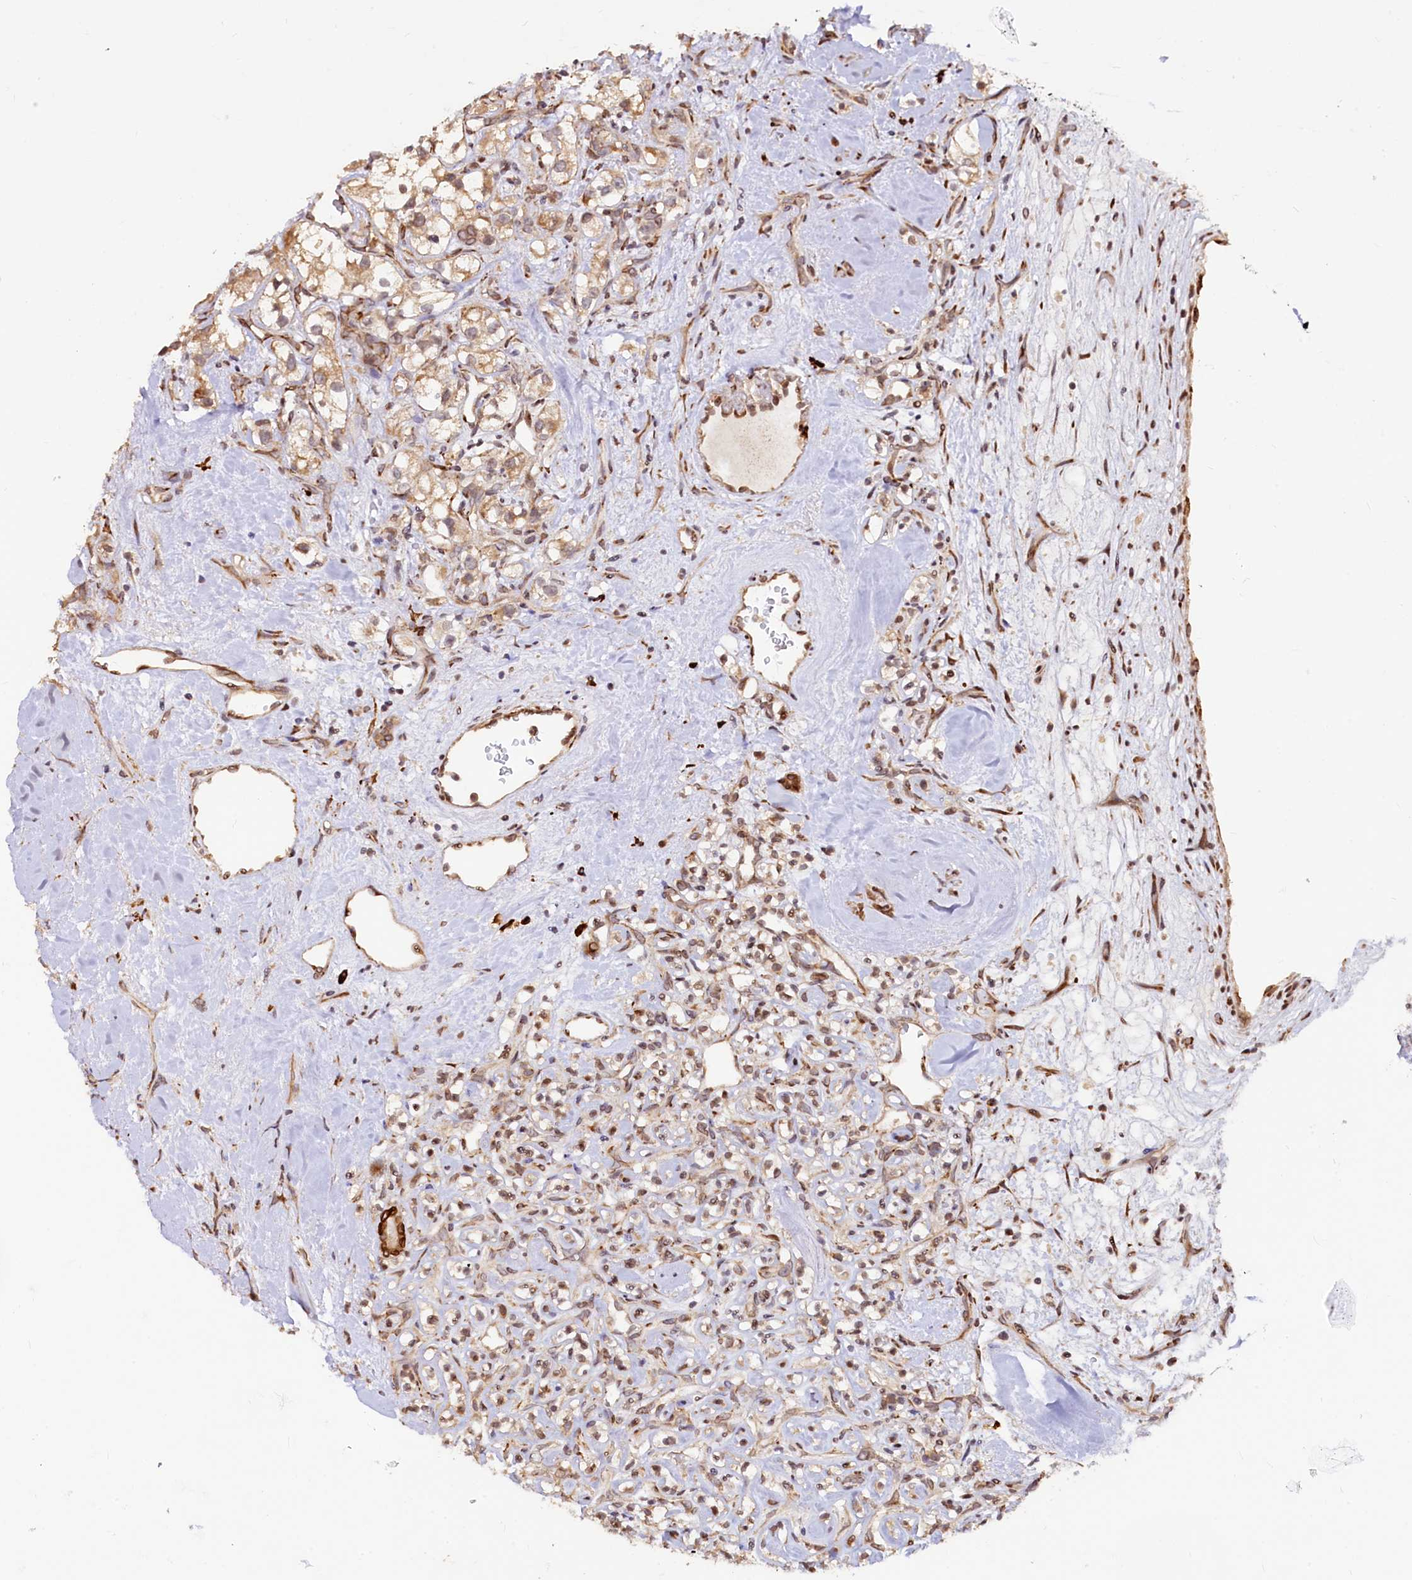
{"staining": {"intensity": "moderate", "quantity": ">75%", "location": "cytoplasmic/membranous"}, "tissue": "renal cancer", "cell_type": "Tumor cells", "image_type": "cancer", "snomed": [{"axis": "morphology", "description": "Adenocarcinoma, NOS"}, {"axis": "topography", "description": "Kidney"}], "caption": "Protein expression analysis of renal cancer shows moderate cytoplasmic/membranous expression in approximately >75% of tumor cells.", "gene": "C5orf15", "patient": {"sex": "male", "age": 77}}